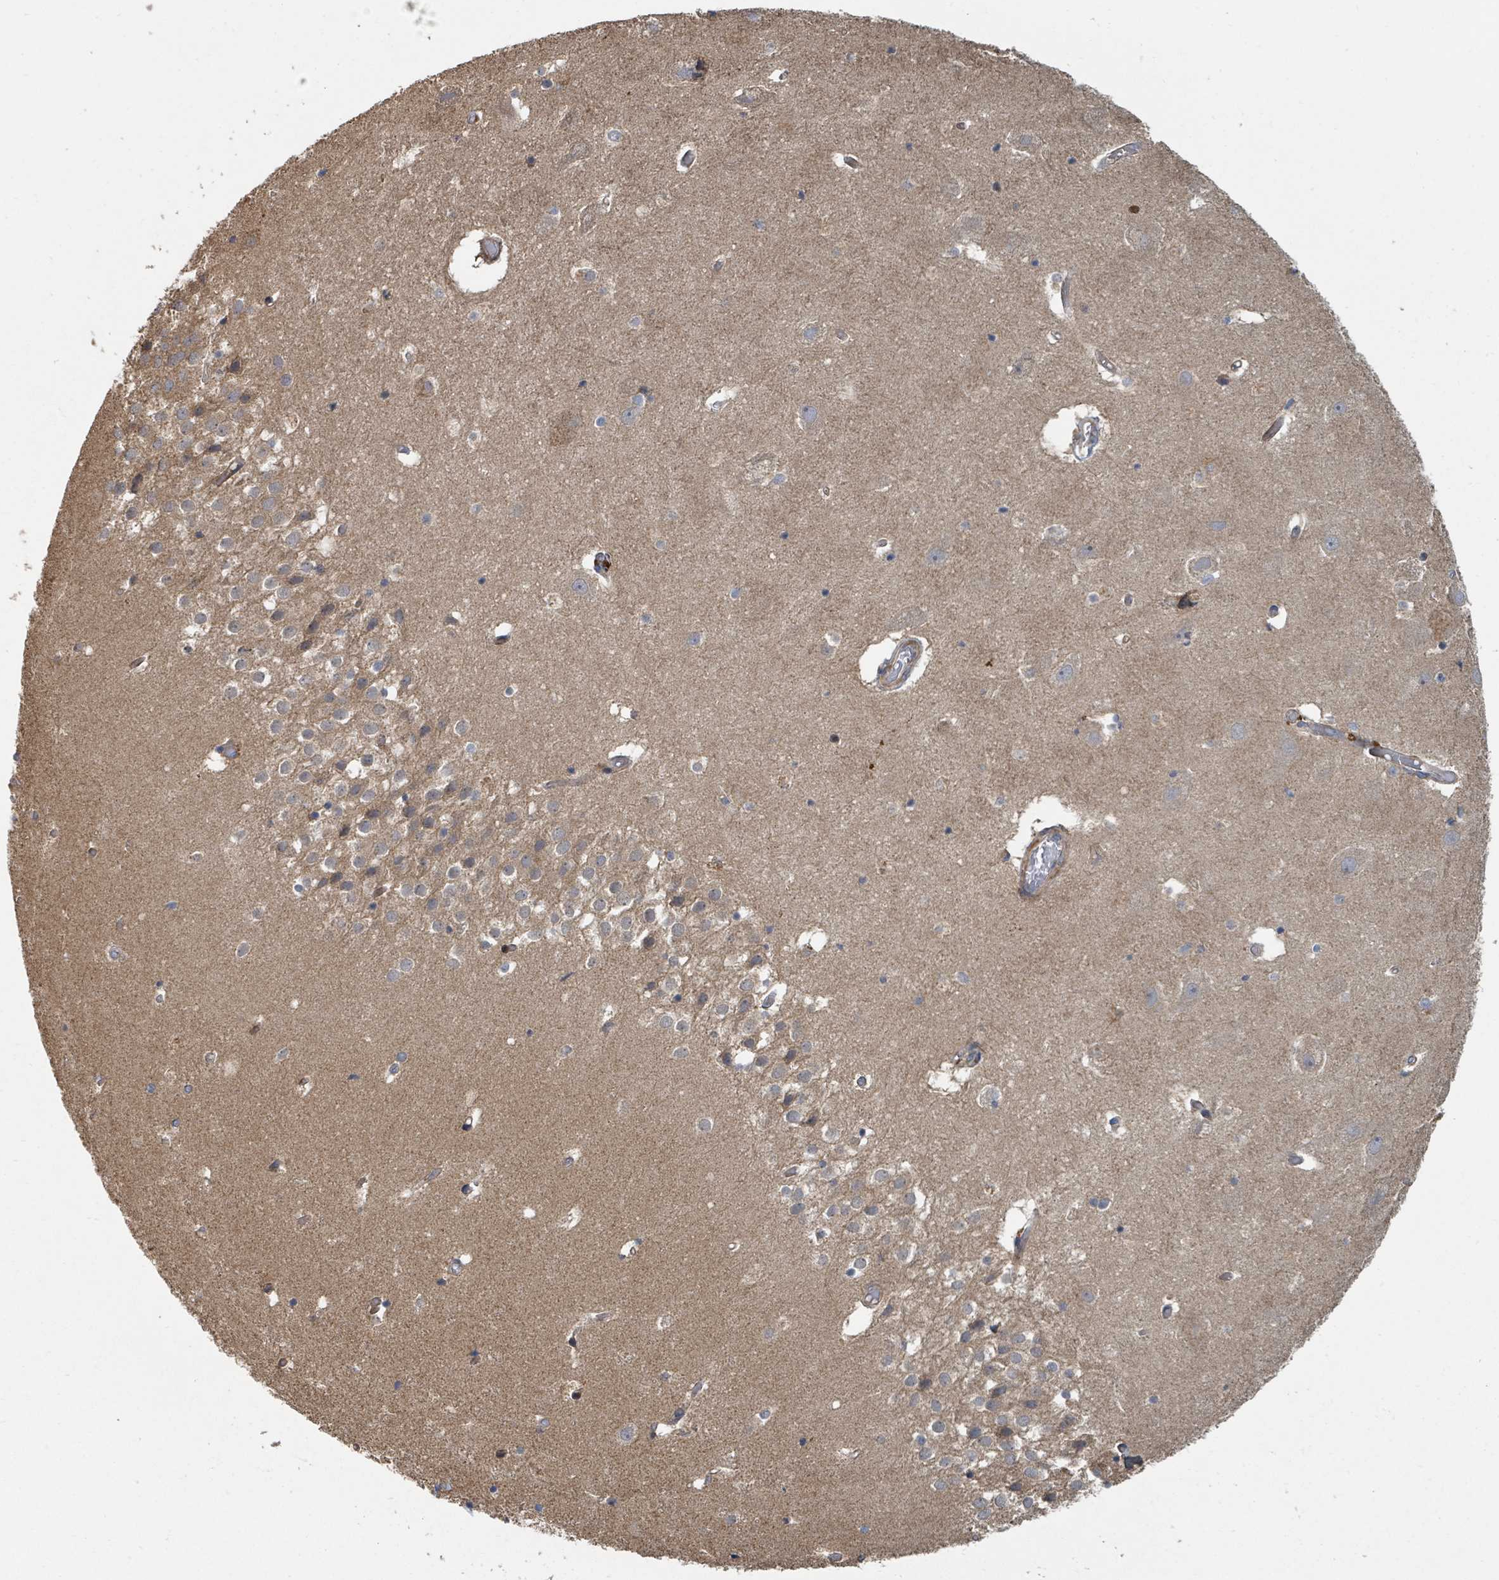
{"staining": {"intensity": "moderate", "quantity": "<25%", "location": "cytoplasmic/membranous"}, "tissue": "hippocampus", "cell_type": "Glial cells", "image_type": "normal", "snomed": [{"axis": "morphology", "description": "Normal tissue, NOS"}, {"axis": "topography", "description": "Hippocampus"}], "caption": "An immunohistochemistry image of benign tissue is shown. Protein staining in brown shows moderate cytoplasmic/membranous positivity in hippocampus within glial cells. (DAB IHC with brightfield microscopy, high magnification).", "gene": "DPM1", "patient": {"sex": "female", "age": 52}}